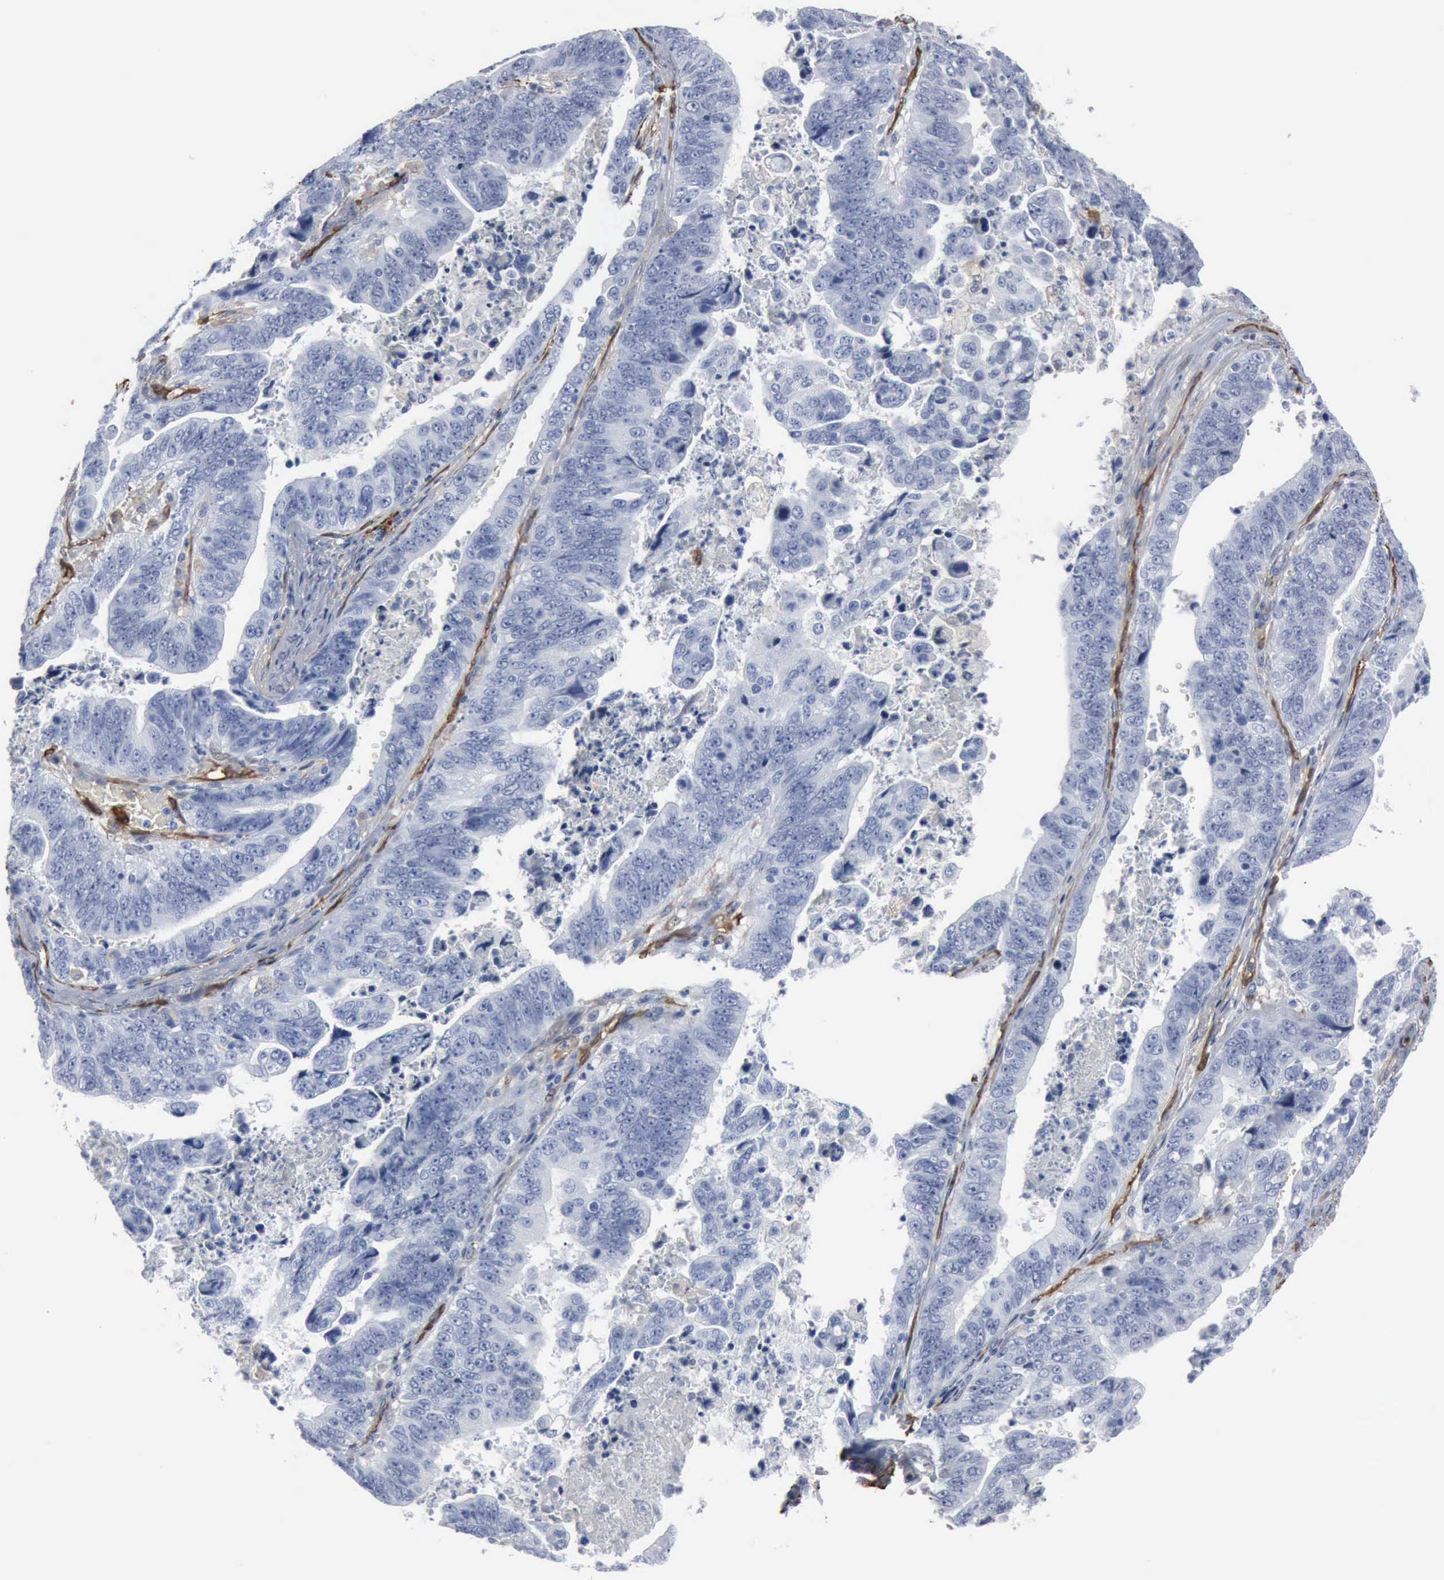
{"staining": {"intensity": "negative", "quantity": "none", "location": "none"}, "tissue": "stomach cancer", "cell_type": "Tumor cells", "image_type": "cancer", "snomed": [{"axis": "morphology", "description": "Adenocarcinoma, NOS"}, {"axis": "topography", "description": "Stomach, upper"}], "caption": "Tumor cells show no significant protein expression in adenocarcinoma (stomach).", "gene": "FSCN1", "patient": {"sex": "female", "age": 50}}